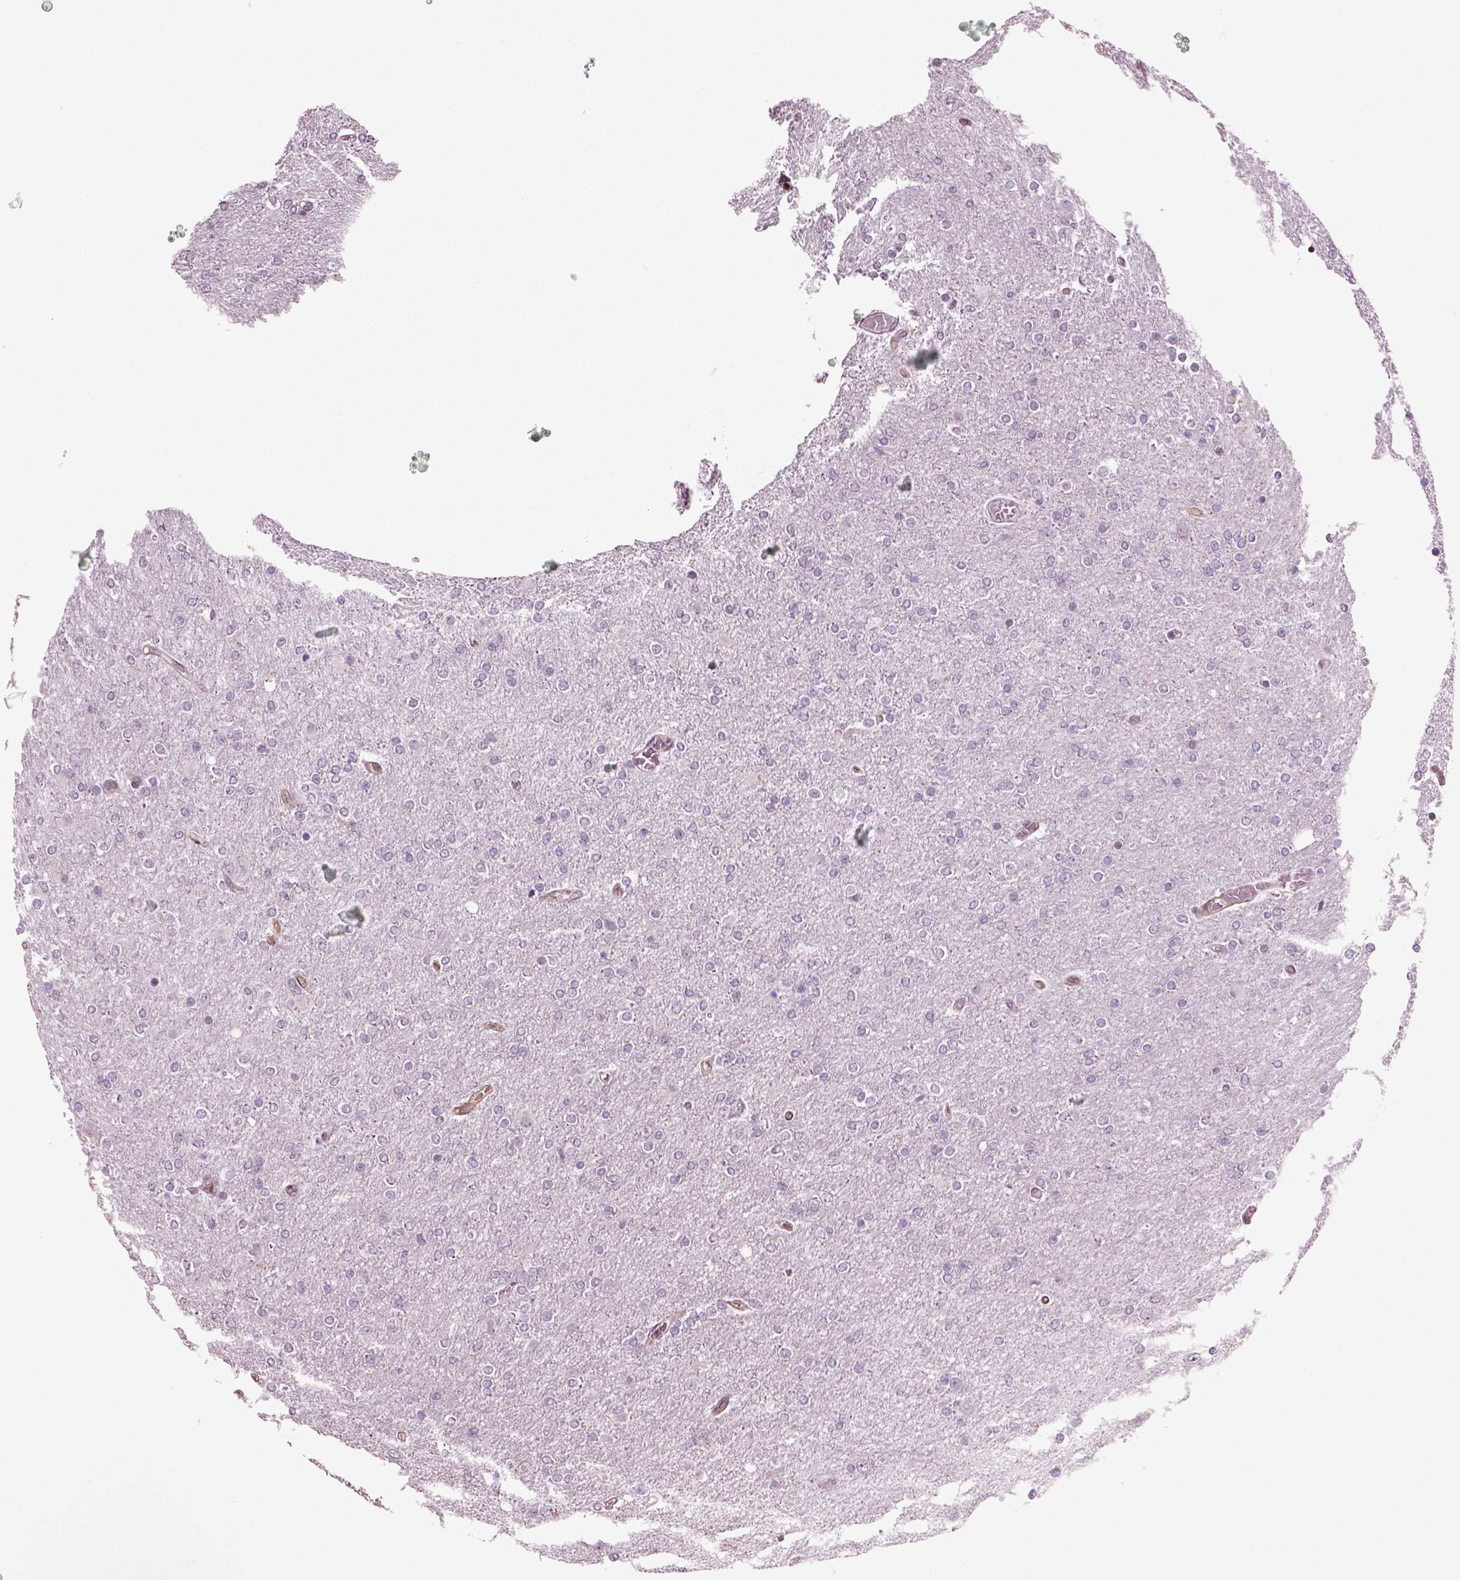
{"staining": {"intensity": "negative", "quantity": "none", "location": "none"}, "tissue": "glioma", "cell_type": "Tumor cells", "image_type": "cancer", "snomed": [{"axis": "morphology", "description": "Glioma, malignant, High grade"}, {"axis": "topography", "description": "Cerebral cortex"}], "caption": "Tumor cells show no significant positivity in glioma. (DAB (3,3'-diaminobenzidine) IHC visualized using brightfield microscopy, high magnification).", "gene": "HEYL", "patient": {"sex": "male", "age": 70}}